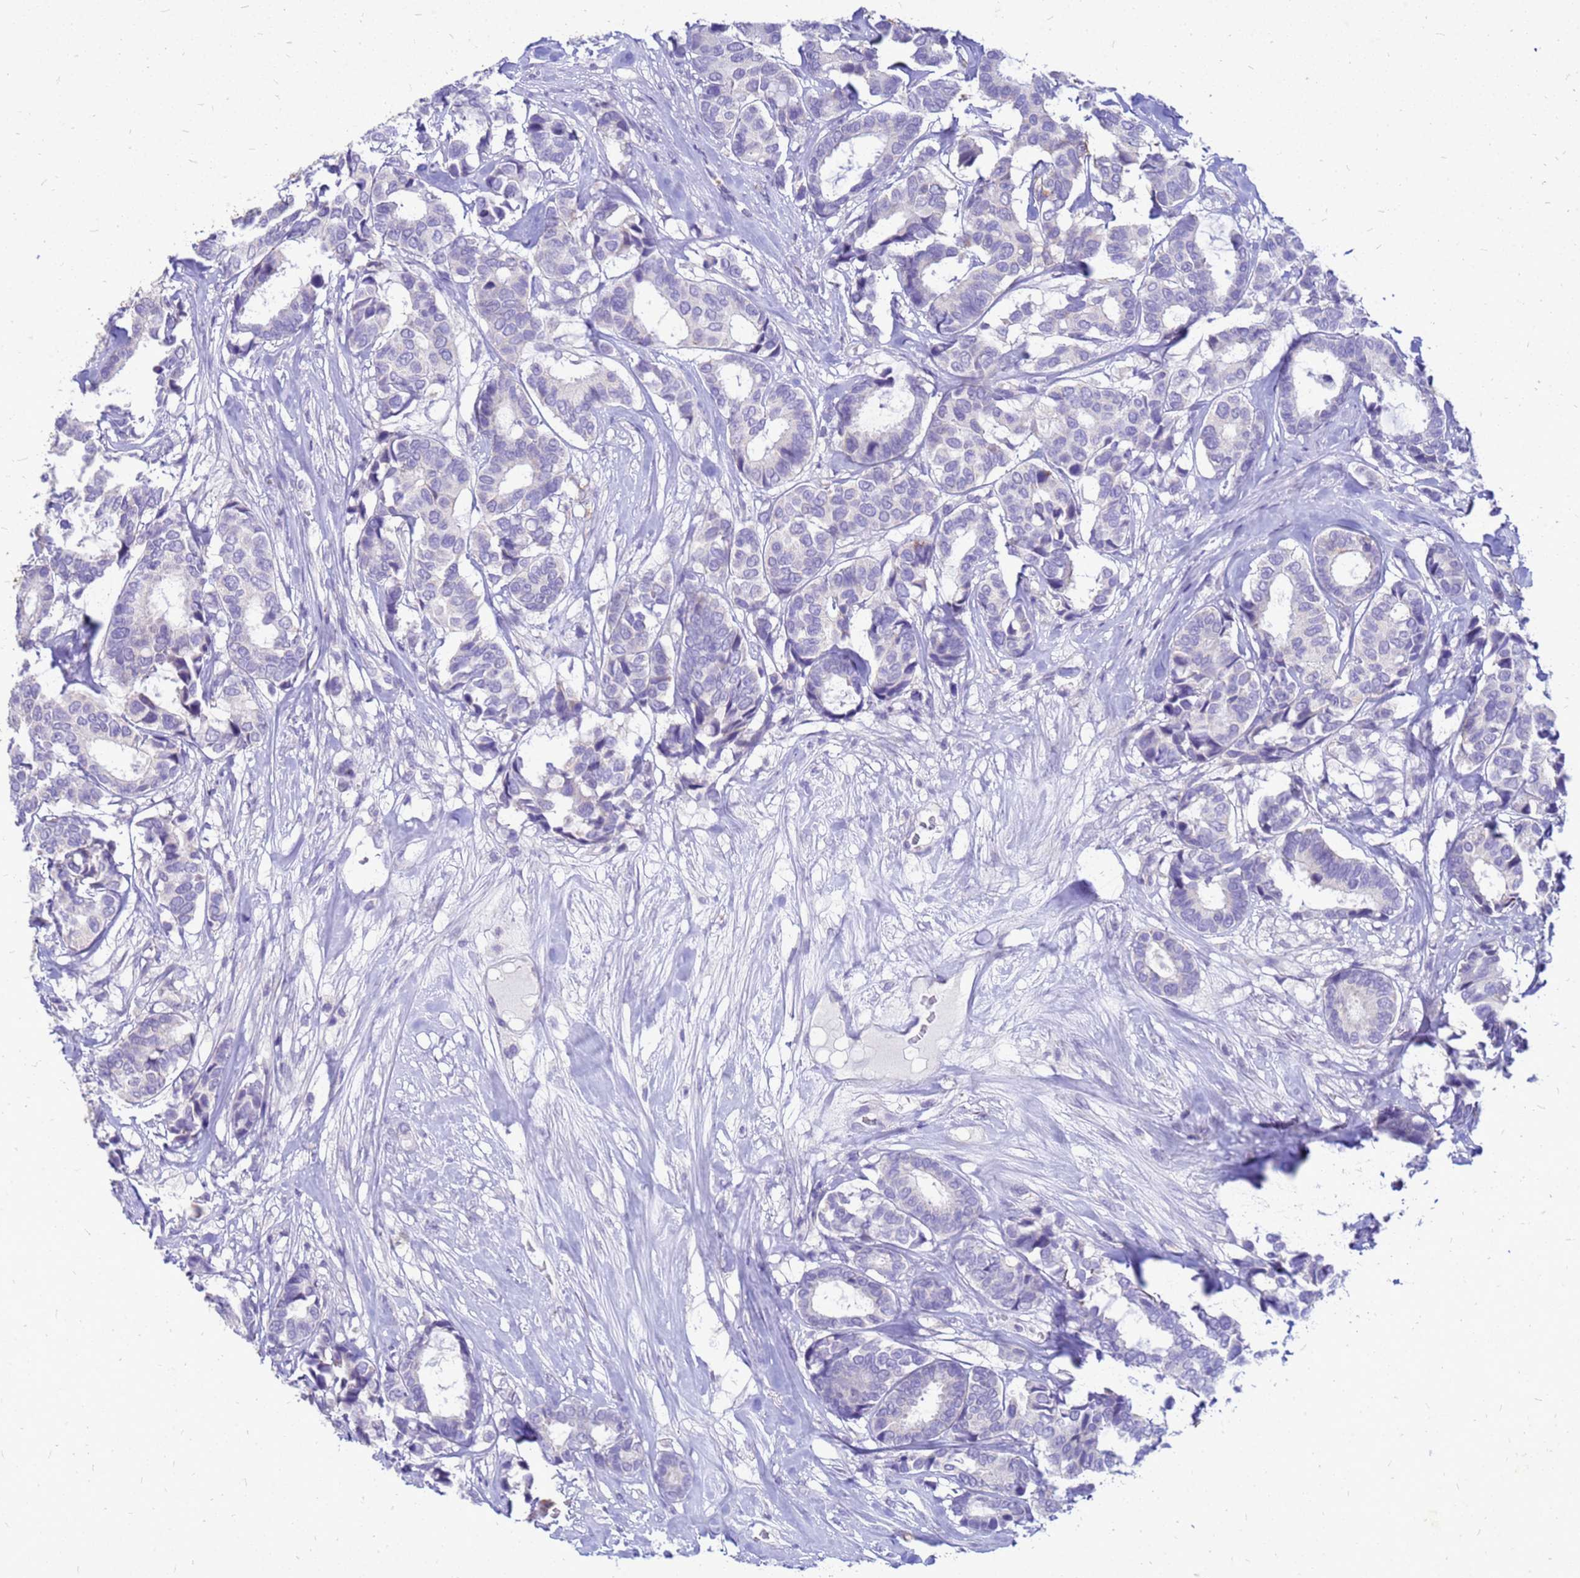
{"staining": {"intensity": "negative", "quantity": "none", "location": "none"}, "tissue": "breast cancer", "cell_type": "Tumor cells", "image_type": "cancer", "snomed": [{"axis": "morphology", "description": "Duct carcinoma"}, {"axis": "topography", "description": "Breast"}], "caption": "Immunohistochemistry of human breast intraductal carcinoma shows no staining in tumor cells.", "gene": "AKR1C1", "patient": {"sex": "female", "age": 87}}